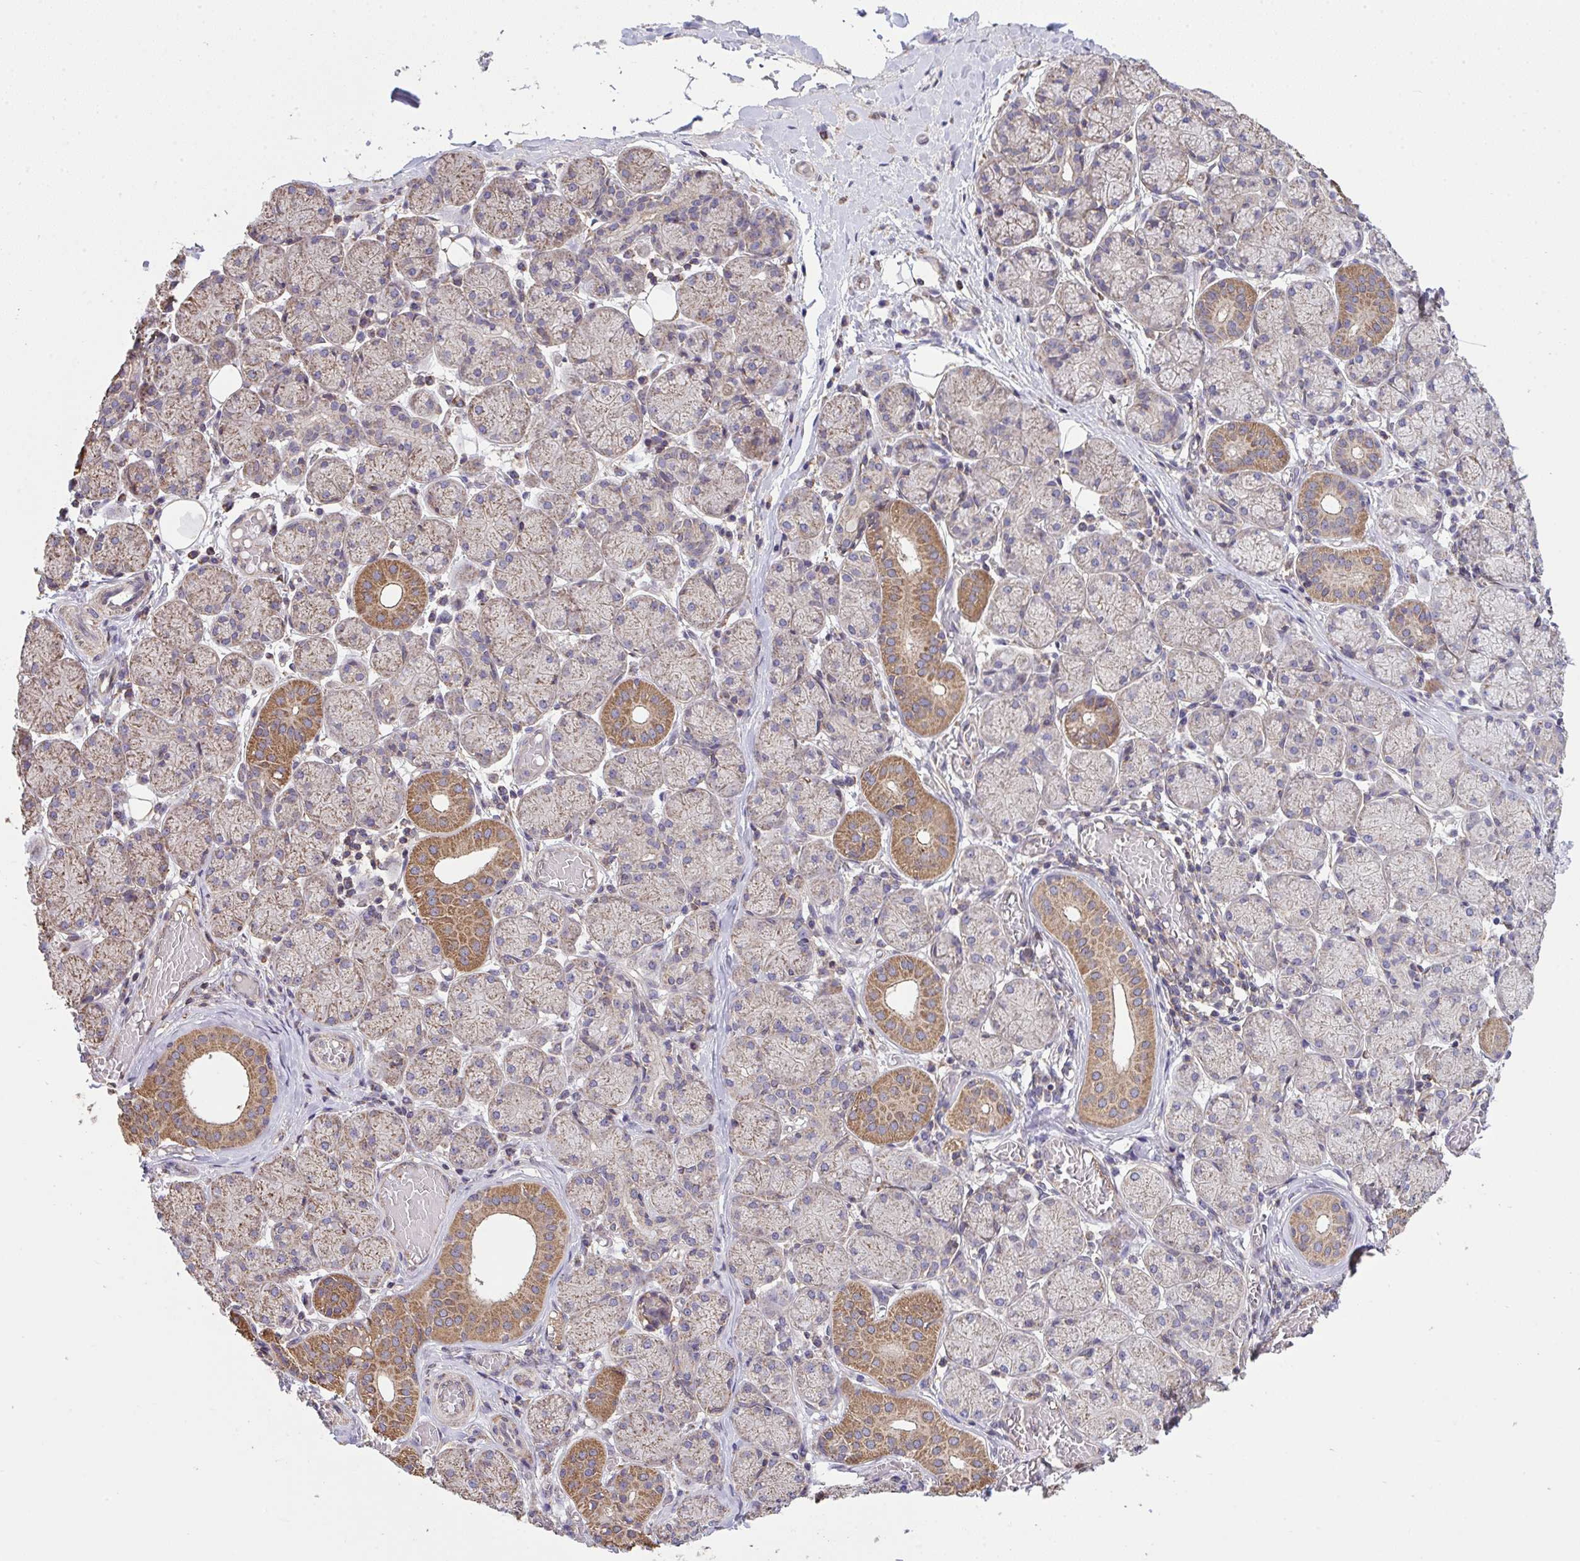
{"staining": {"intensity": "moderate", "quantity": "<25%", "location": "cytoplasmic/membranous"}, "tissue": "salivary gland", "cell_type": "Glandular cells", "image_type": "normal", "snomed": [{"axis": "morphology", "description": "Normal tissue, NOS"}, {"axis": "topography", "description": "Salivary gland"}], "caption": "Immunohistochemistry image of unremarkable human salivary gland stained for a protein (brown), which exhibits low levels of moderate cytoplasmic/membranous positivity in approximately <25% of glandular cells.", "gene": "PPM1H", "patient": {"sex": "female", "age": 24}}